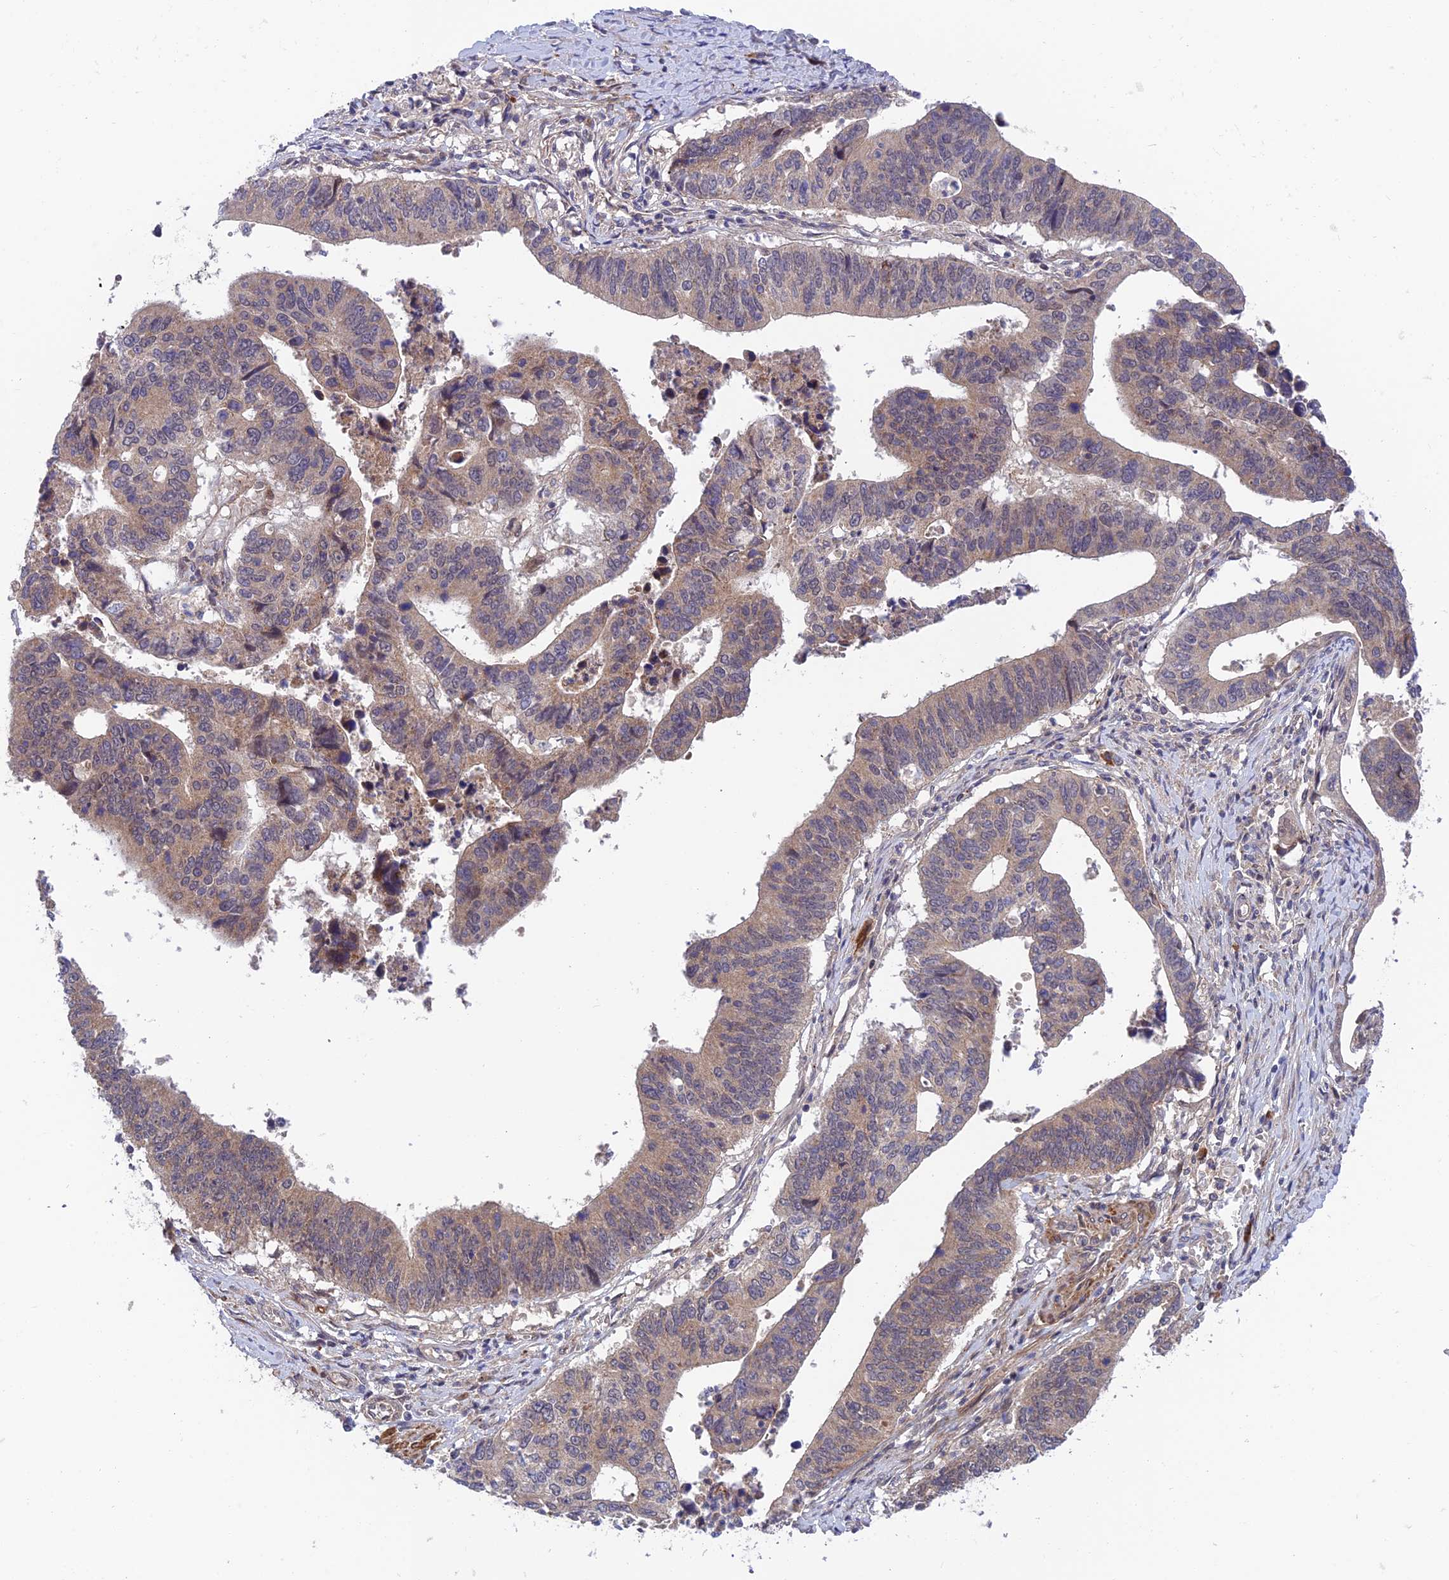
{"staining": {"intensity": "weak", "quantity": "<25%", "location": "cytoplasmic/membranous"}, "tissue": "stomach cancer", "cell_type": "Tumor cells", "image_type": "cancer", "snomed": [{"axis": "morphology", "description": "Adenocarcinoma, NOS"}, {"axis": "topography", "description": "Stomach"}], "caption": "The photomicrograph reveals no significant expression in tumor cells of adenocarcinoma (stomach).", "gene": "UROS", "patient": {"sex": "male", "age": 59}}